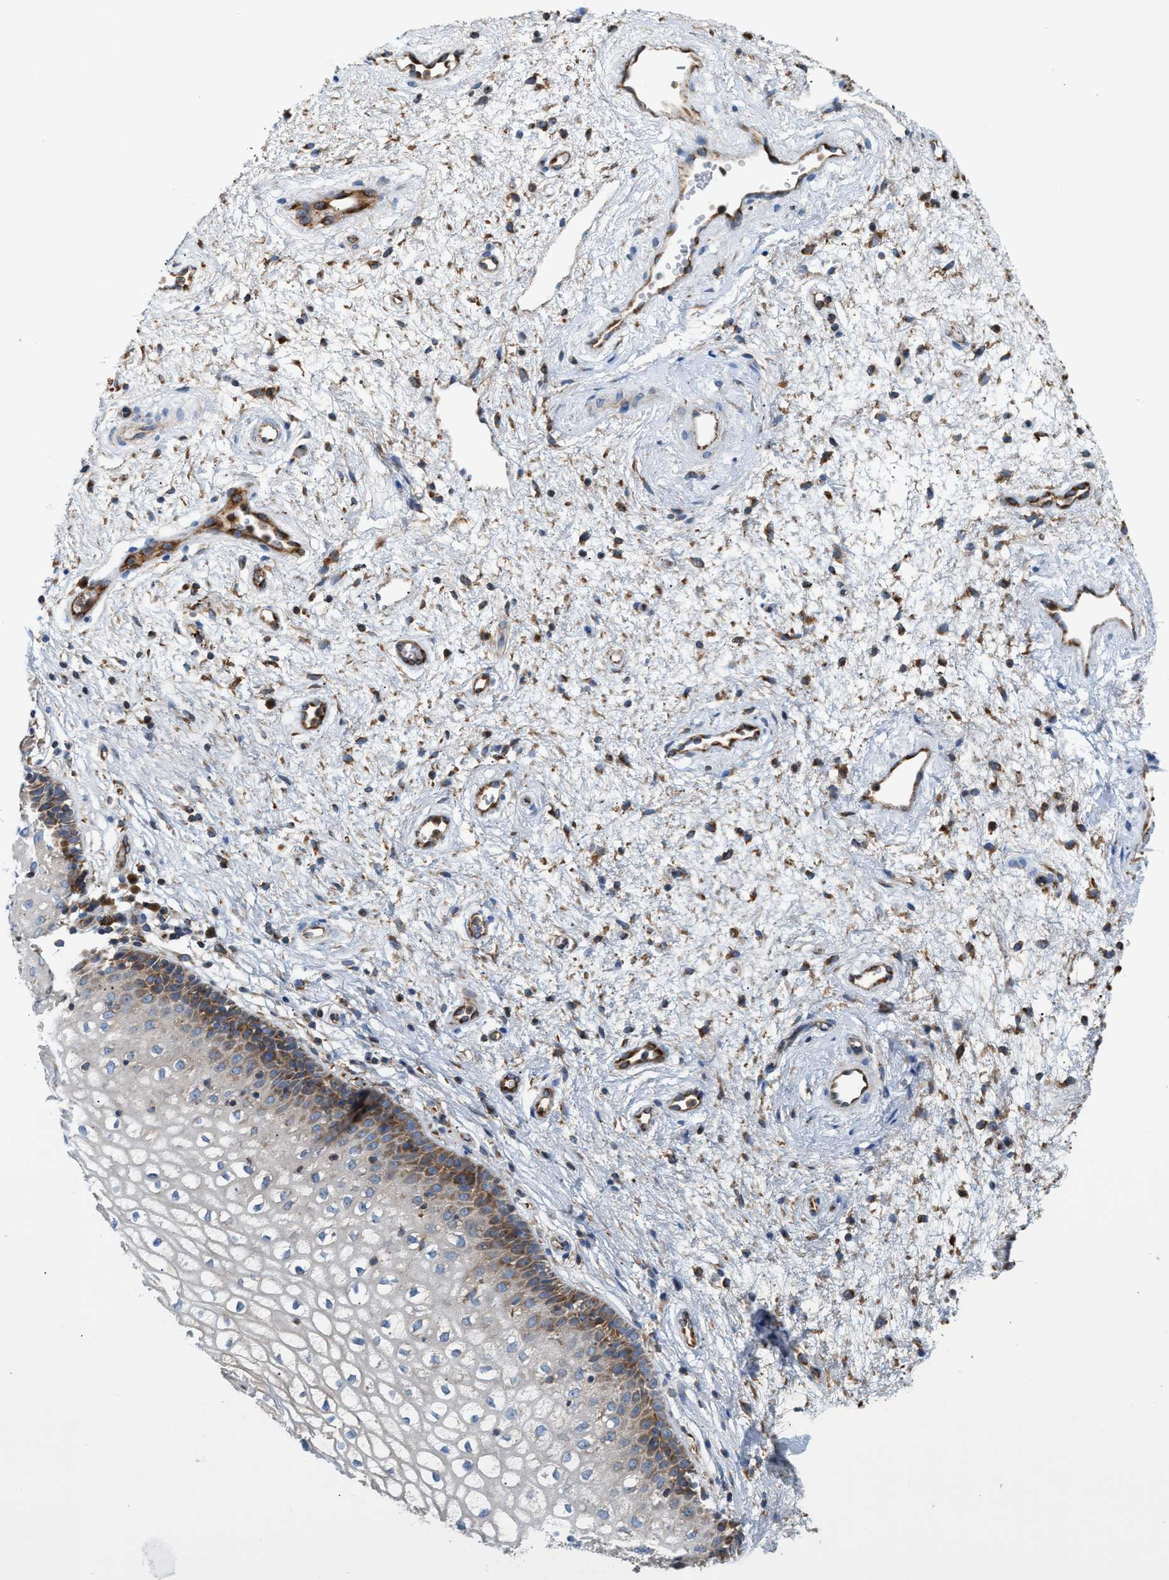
{"staining": {"intensity": "moderate", "quantity": "<25%", "location": "cytoplasmic/membranous"}, "tissue": "vagina", "cell_type": "Squamous epithelial cells", "image_type": "normal", "snomed": [{"axis": "morphology", "description": "Normal tissue, NOS"}, {"axis": "topography", "description": "Vagina"}], "caption": "Immunohistochemical staining of unremarkable vagina demonstrates <25% levels of moderate cytoplasmic/membranous protein positivity in about <25% of squamous epithelial cells.", "gene": "TBC1D15", "patient": {"sex": "female", "age": 34}}